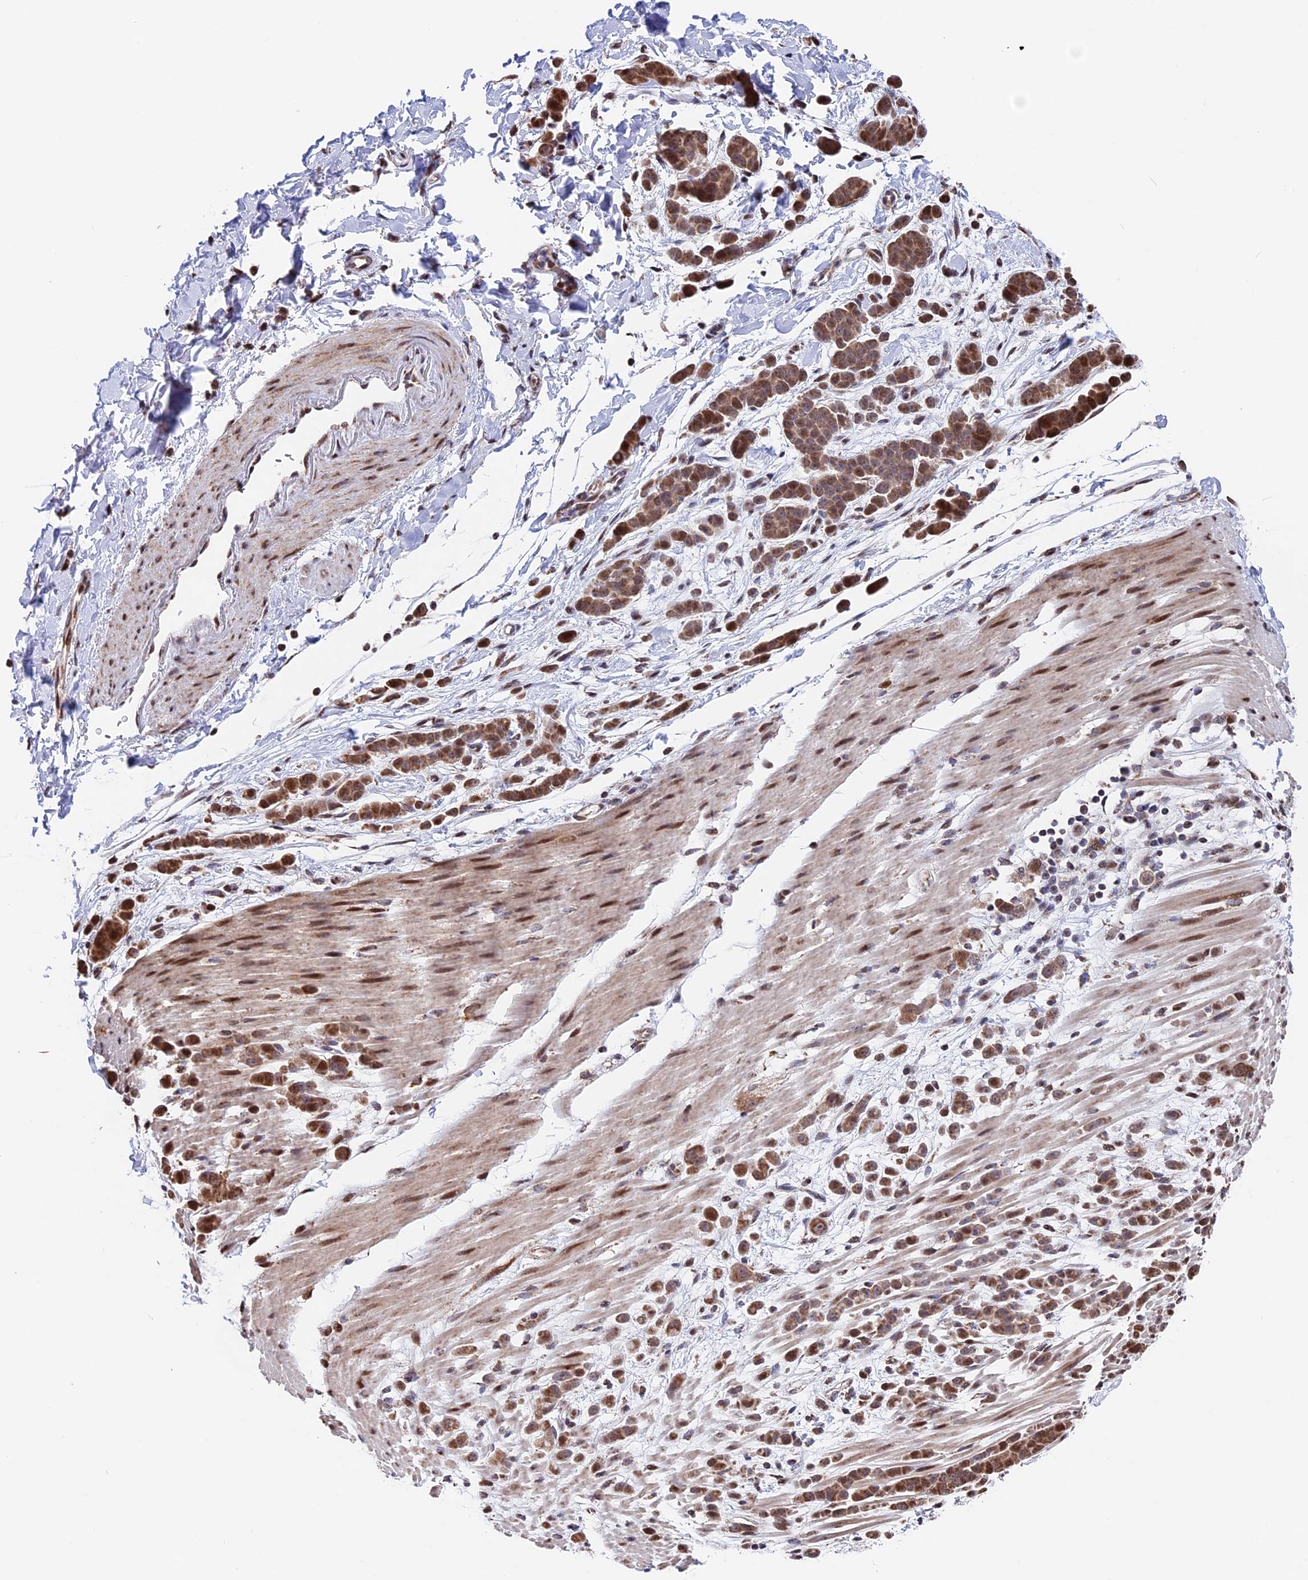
{"staining": {"intensity": "moderate", "quantity": ">75%", "location": "cytoplasmic/membranous"}, "tissue": "pancreatic cancer", "cell_type": "Tumor cells", "image_type": "cancer", "snomed": [{"axis": "morphology", "description": "Normal tissue, NOS"}, {"axis": "morphology", "description": "Adenocarcinoma, NOS"}, {"axis": "topography", "description": "Pancreas"}], "caption": "Pancreatic adenocarcinoma was stained to show a protein in brown. There is medium levels of moderate cytoplasmic/membranous positivity in about >75% of tumor cells.", "gene": "FAM174C", "patient": {"sex": "female", "age": 64}}